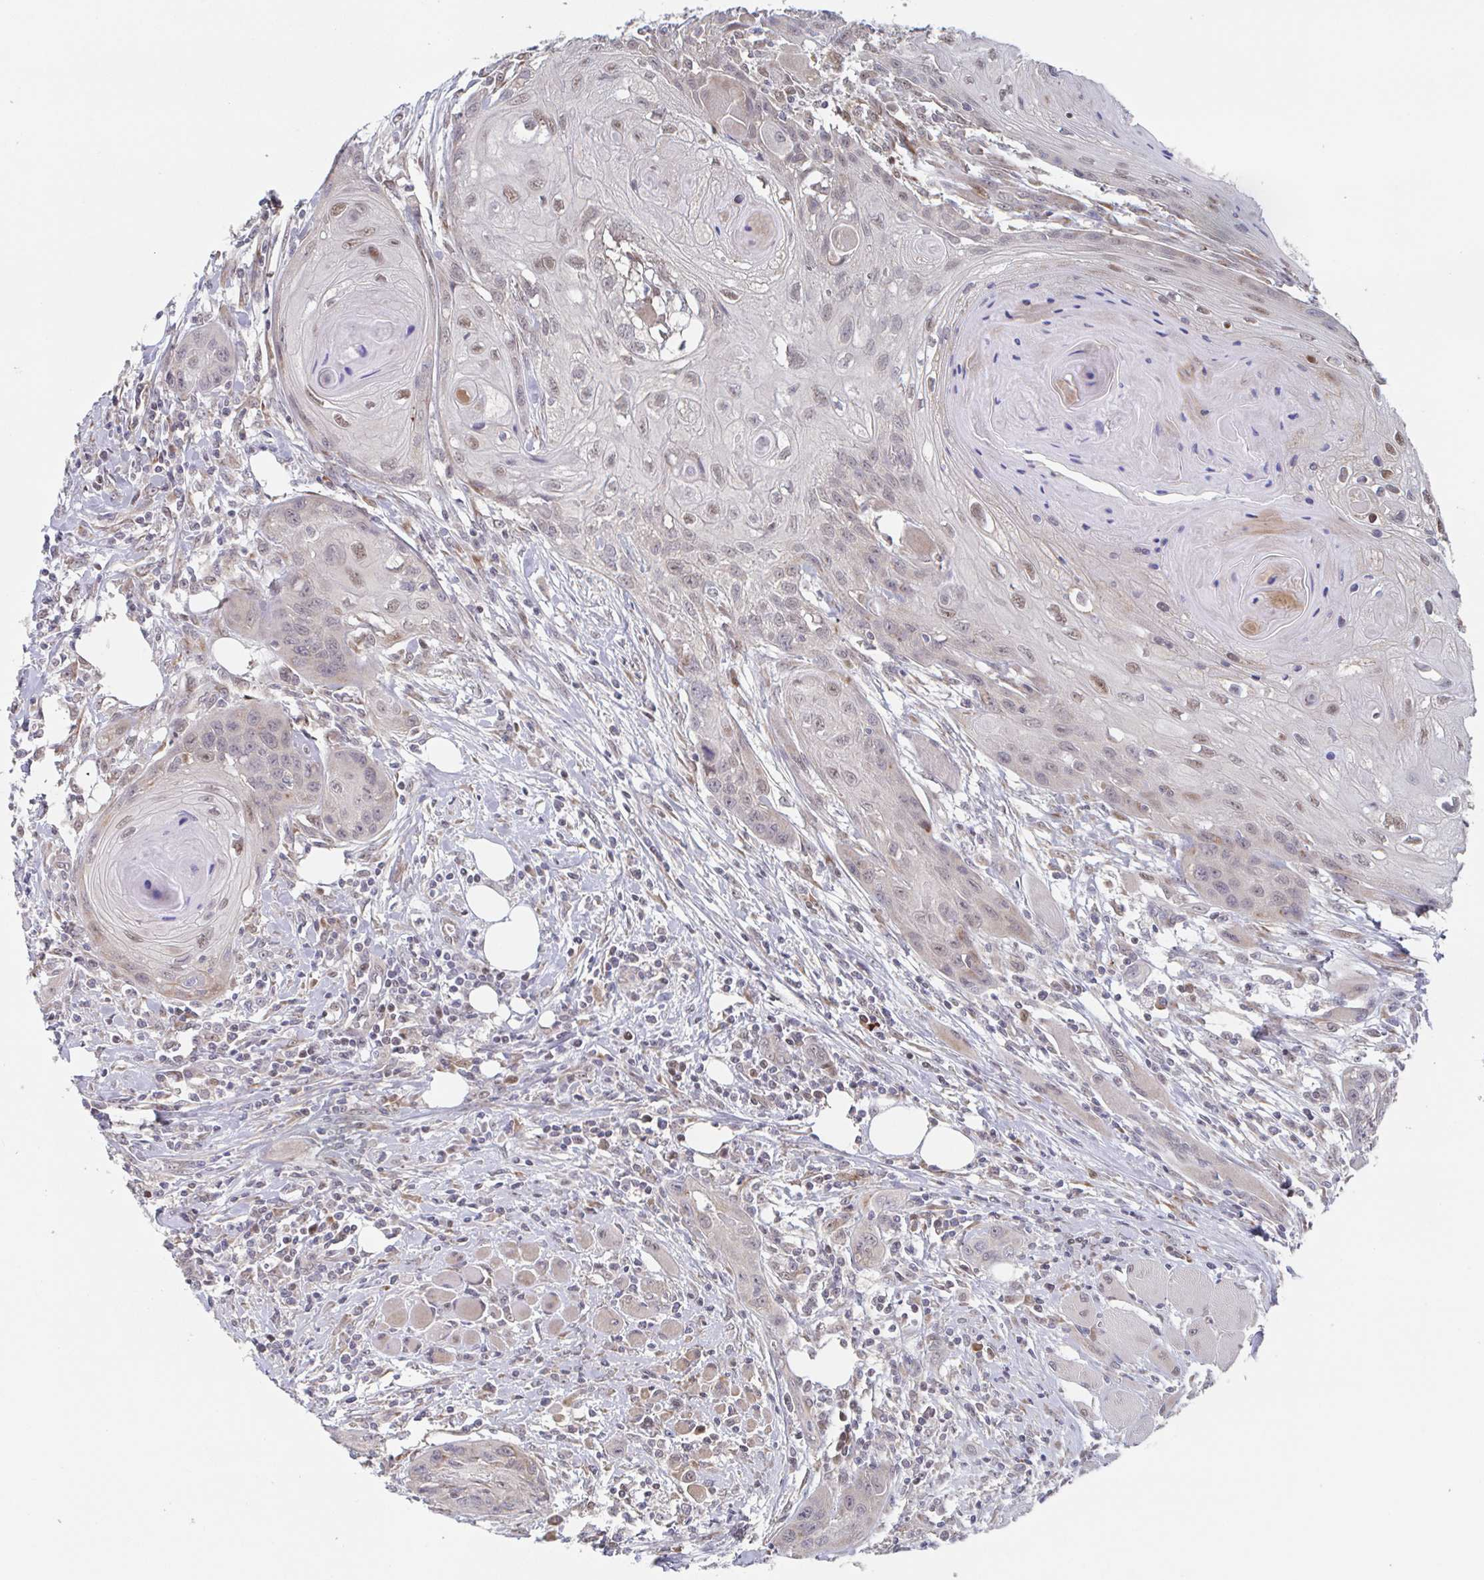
{"staining": {"intensity": "negative", "quantity": "none", "location": "none"}, "tissue": "head and neck cancer", "cell_type": "Tumor cells", "image_type": "cancer", "snomed": [{"axis": "morphology", "description": "Squamous cell carcinoma, NOS"}, {"axis": "topography", "description": "Oral tissue"}, {"axis": "topography", "description": "Head-Neck"}], "caption": "There is no significant staining in tumor cells of head and neck cancer. (Brightfield microscopy of DAB immunohistochemistry at high magnification).", "gene": "POU2F3", "patient": {"sex": "male", "age": 58}}